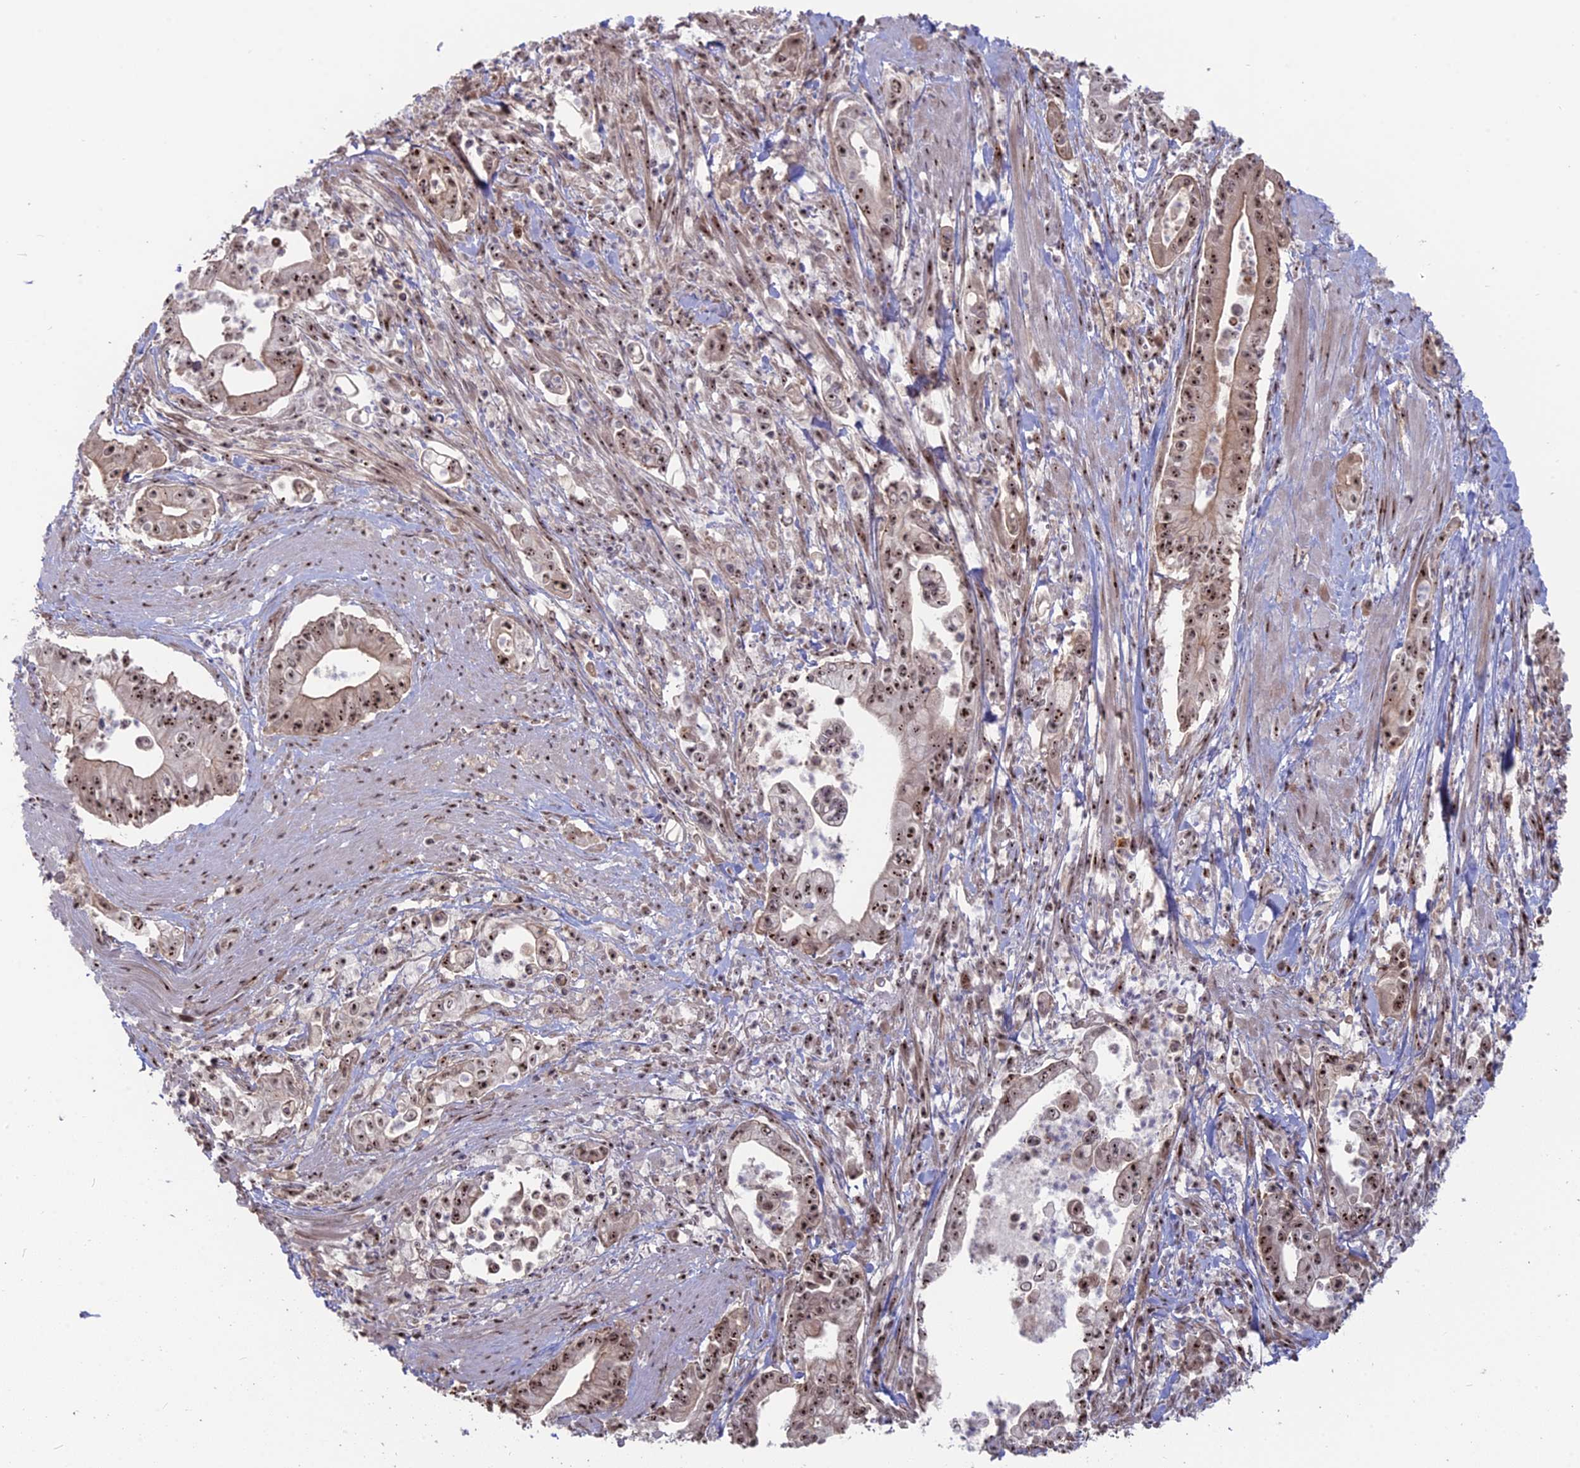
{"staining": {"intensity": "strong", "quantity": ">75%", "location": "nuclear"}, "tissue": "pancreatic cancer", "cell_type": "Tumor cells", "image_type": "cancer", "snomed": [{"axis": "morphology", "description": "Adenocarcinoma, NOS"}, {"axis": "topography", "description": "Pancreas"}], "caption": "This photomicrograph shows pancreatic cancer stained with immunohistochemistry (IHC) to label a protein in brown. The nuclear of tumor cells show strong positivity for the protein. Nuclei are counter-stained blue.", "gene": "FAM131A", "patient": {"sex": "male", "age": 78}}